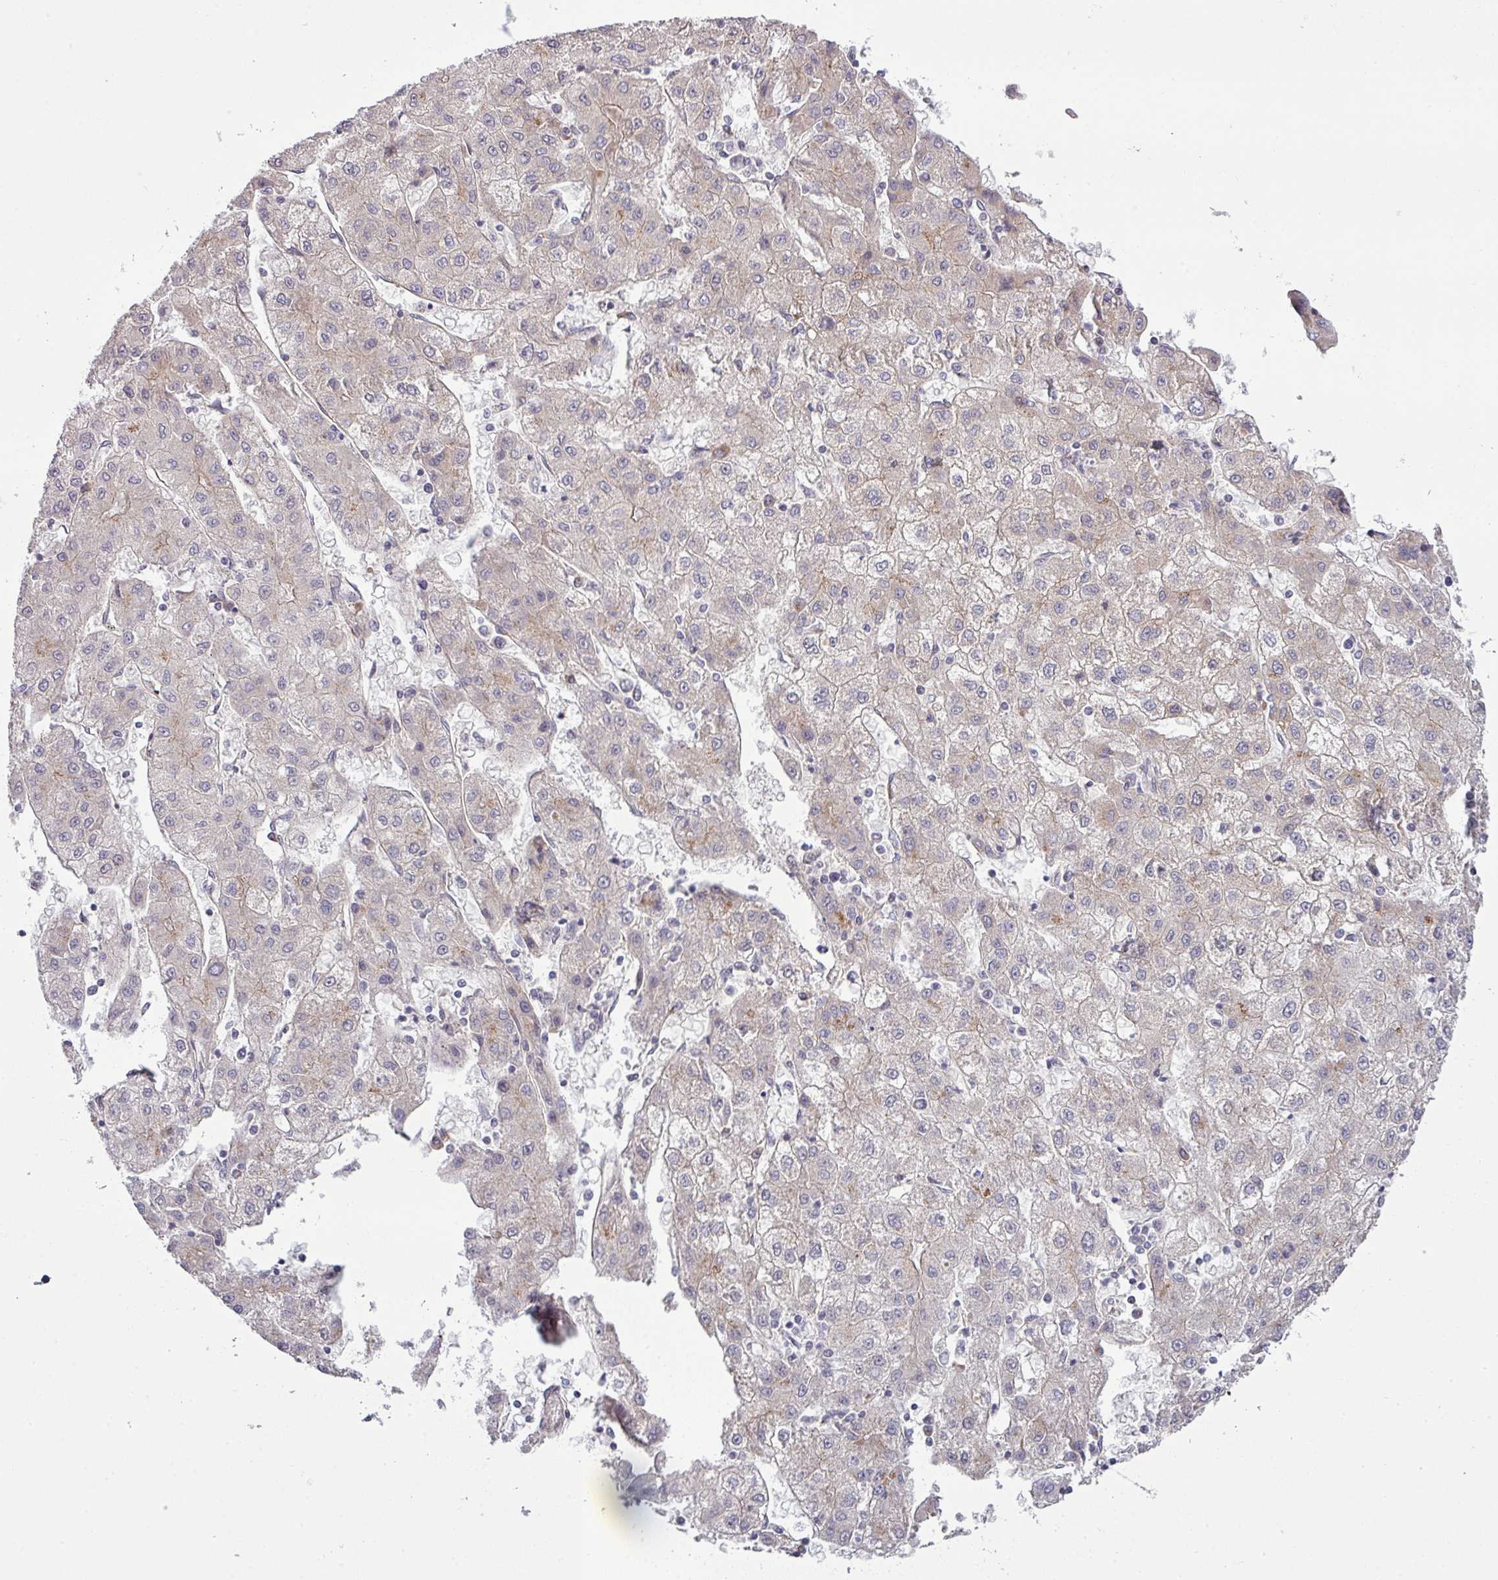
{"staining": {"intensity": "weak", "quantity": "<25%", "location": "cytoplasmic/membranous"}, "tissue": "liver cancer", "cell_type": "Tumor cells", "image_type": "cancer", "snomed": [{"axis": "morphology", "description": "Carcinoma, Hepatocellular, NOS"}, {"axis": "topography", "description": "Liver"}], "caption": "Immunohistochemistry (IHC) of liver cancer (hepatocellular carcinoma) exhibits no expression in tumor cells.", "gene": "TIMMDC1", "patient": {"sex": "male", "age": 72}}